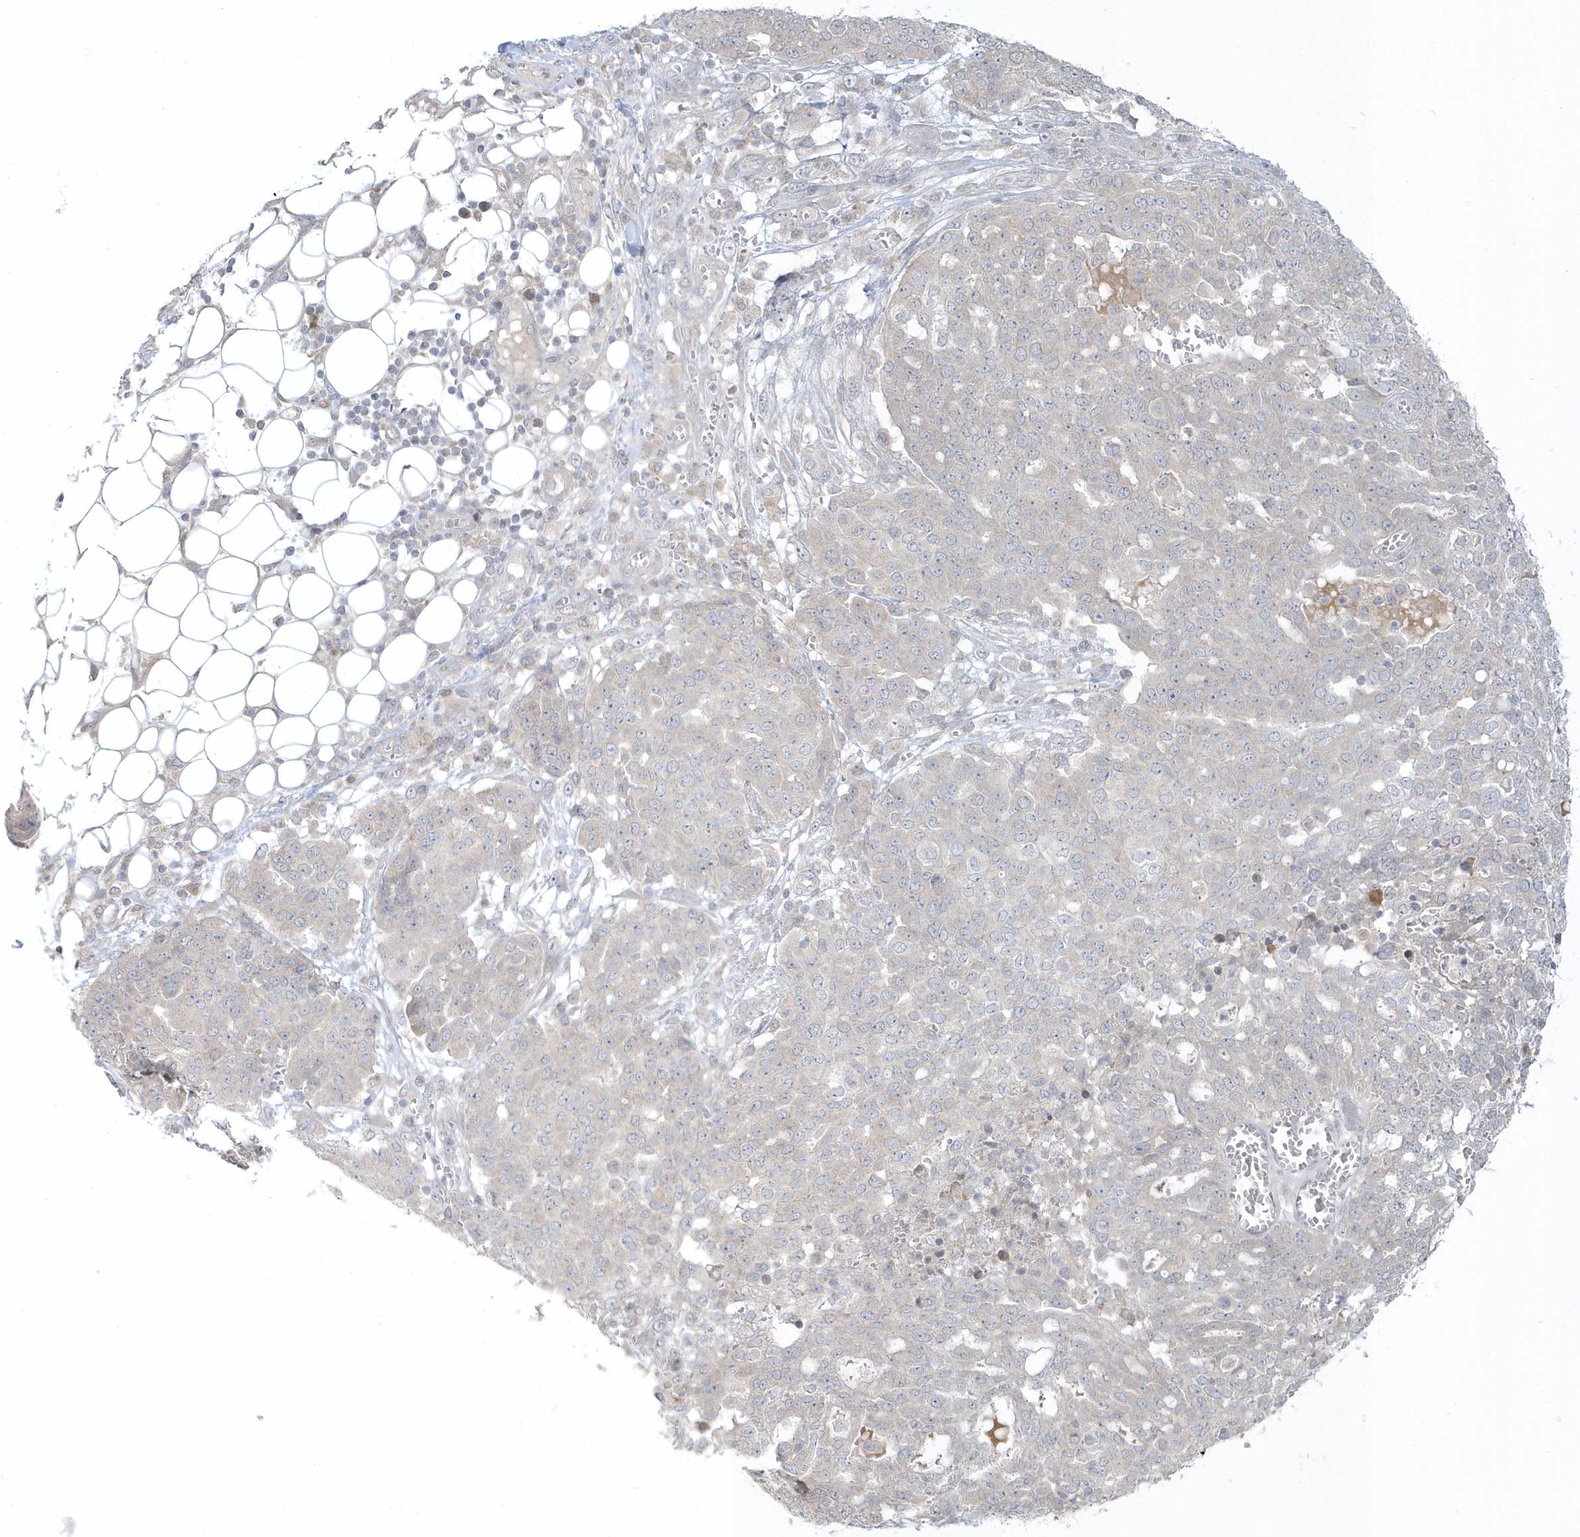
{"staining": {"intensity": "negative", "quantity": "none", "location": "none"}, "tissue": "ovarian cancer", "cell_type": "Tumor cells", "image_type": "cancer", "snomed": [{"axis": "morphology", "description": "Cystadenocarcinoma, serous, NOS"}, {"axis": "topography", "description": "Soft tissue"}, {"axis": "topography", "description": "Ovary"}], "caption": "Immunohistochemical staining of ovarian serous cystadenocarcinoma exhibits no significant staining in tumor cells.", "gene": "BLTP3A", "patient": {"sex": "female", "age": 57}}